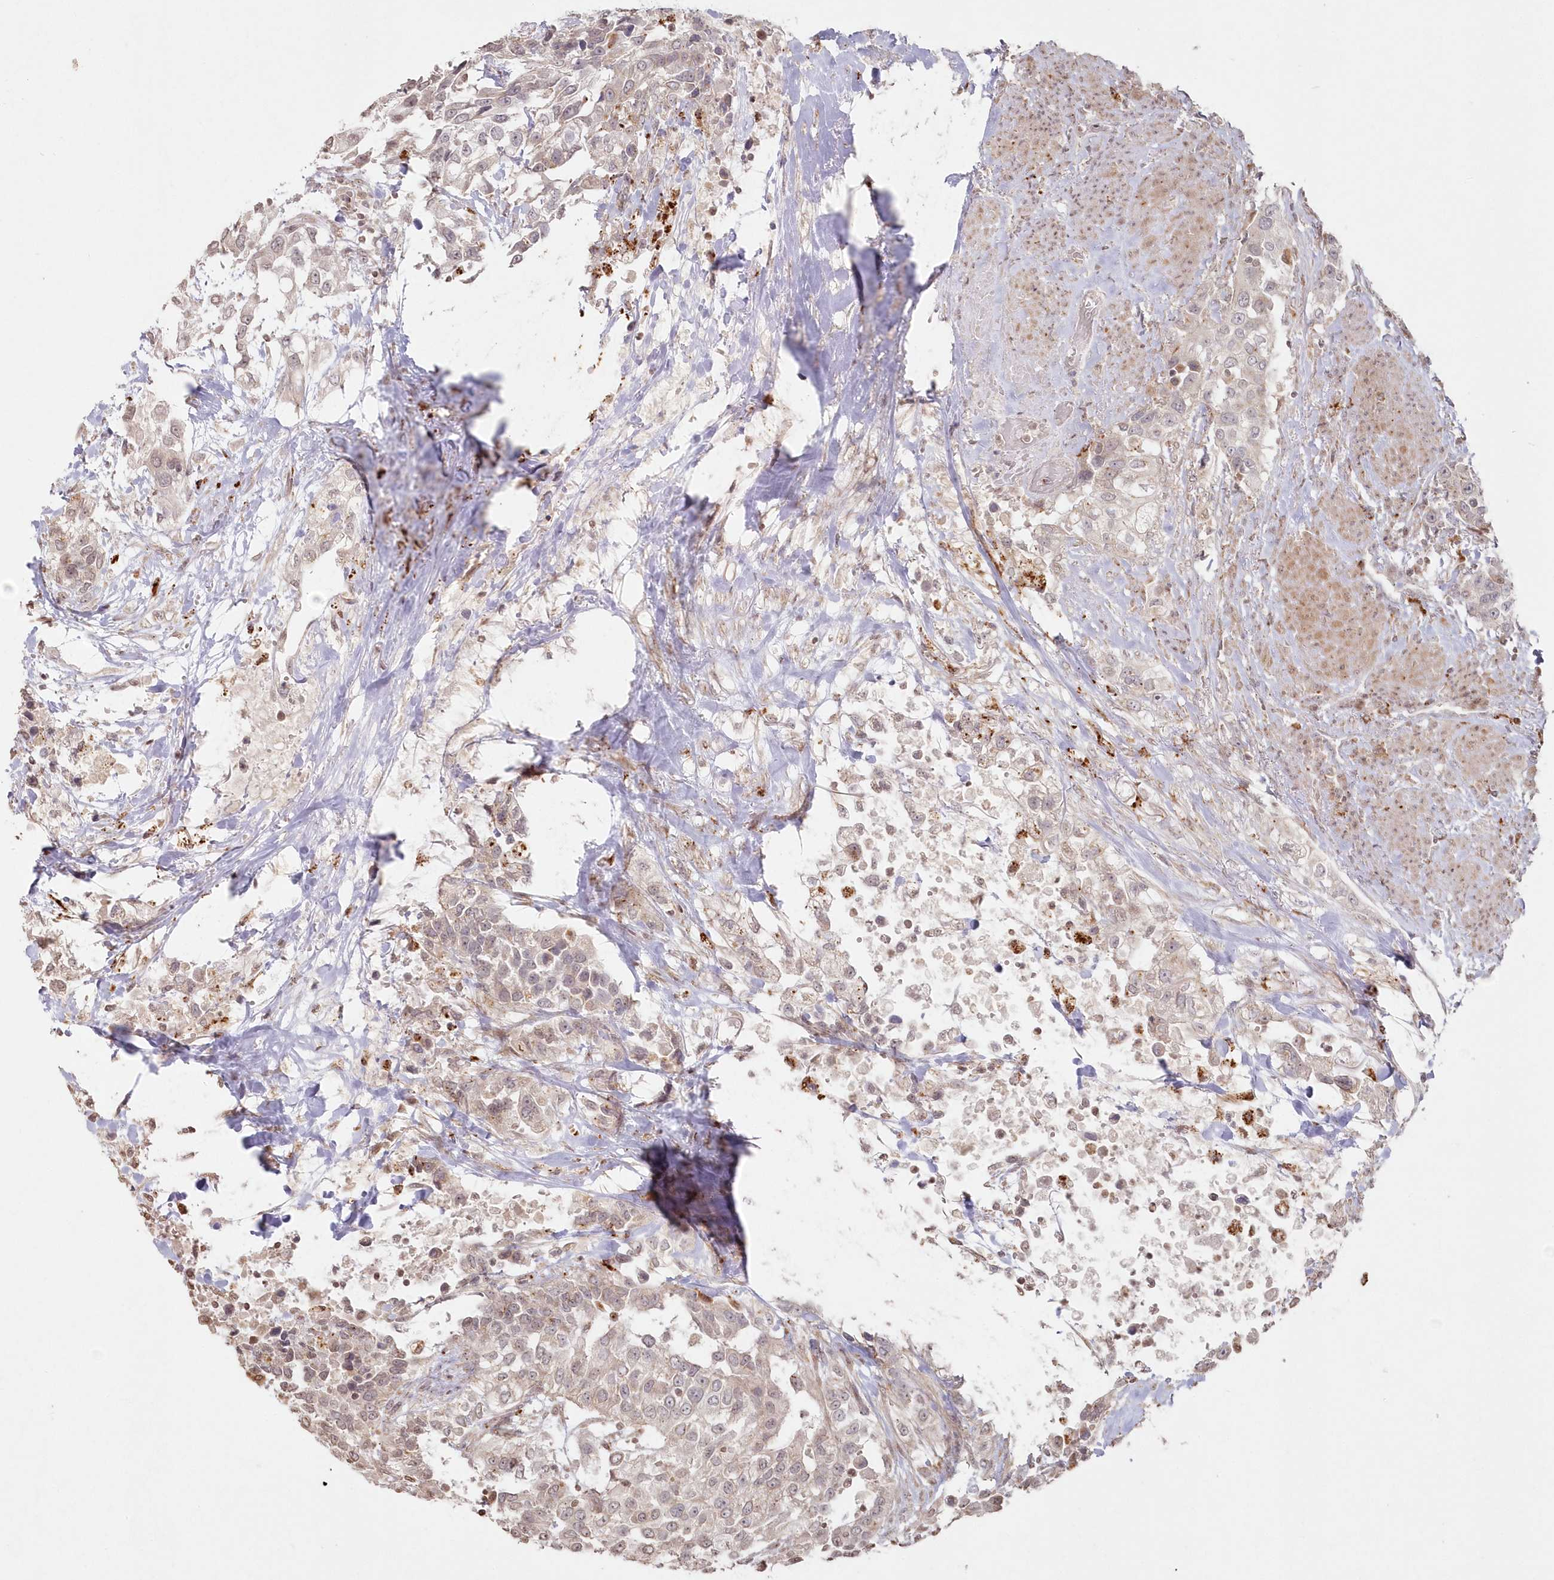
{"staining": {"intensity": "weak", "quantity": "25%-75%", "location": "cytoplasmic/membranous,nuclear"}, "tissue": "urothelial cancer", "cell_type": "Tumor cells", "image_type": "cancer", "snomed": [{"axis": "morphology", "description": "Urothelial carcinoma, High grade"}, {"axis": "topography", "description": "Urinary bladder"}], "caption": "Immunohistochemistry (IHC) (DAB (3,3'-diaminobenzidine)) staining of urothelial cancer reveals weak cytoplasmic/membranous and nuclear protein positivity in approximately 25%-75% of tumor cells.", "gene": "ARSB", "patient": {"sex": "female", "age": 80}}